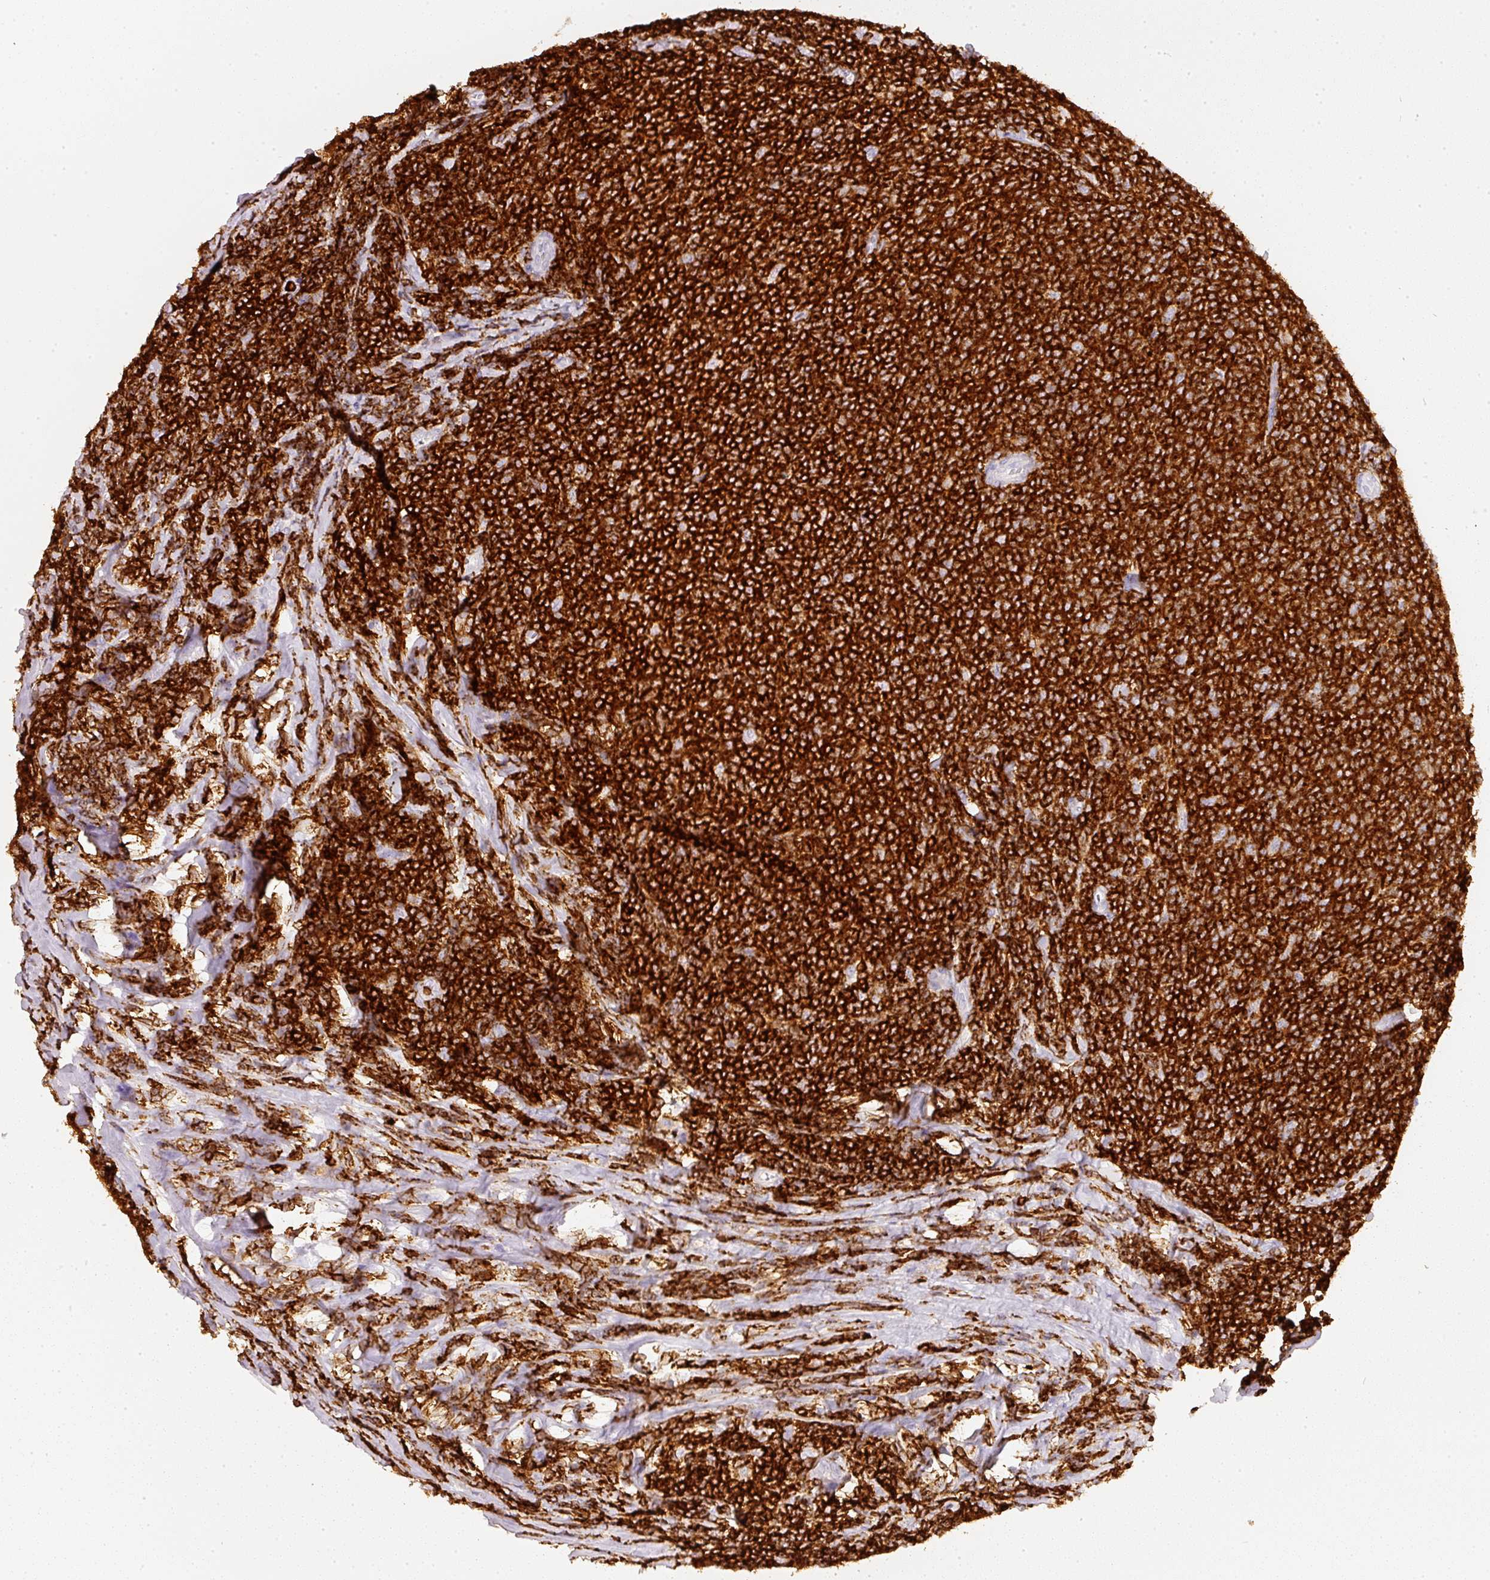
{"staining": {"intensity": "strong", "quantity": ">75%", "location": "cytoplasmic/membranous"}, "tissue": "lymphoma", "cell_type": "Tumor cells", "image_type": "cancer", "snomed": [{"axis": "morphology", "description": "Malignant lymphoma, non-Hodgkin's type, Low grade"}, {"axis": "topography", "description": "Lymph node"}], "caption": "Tumor cells exhibit strong cytoplasmic/membranous positivity in approximately >75% of cells in malignant lymphoma, non-Hodgkin's type (low-grade). The staining is performed using DAB (3,3'-diaminobenzidine) brown chromogen to label protein expression. The nuclei are counter-stained blue using hematoxylin.", "gene": "EVL", "patient": {"sex": "male", "age": 52}}